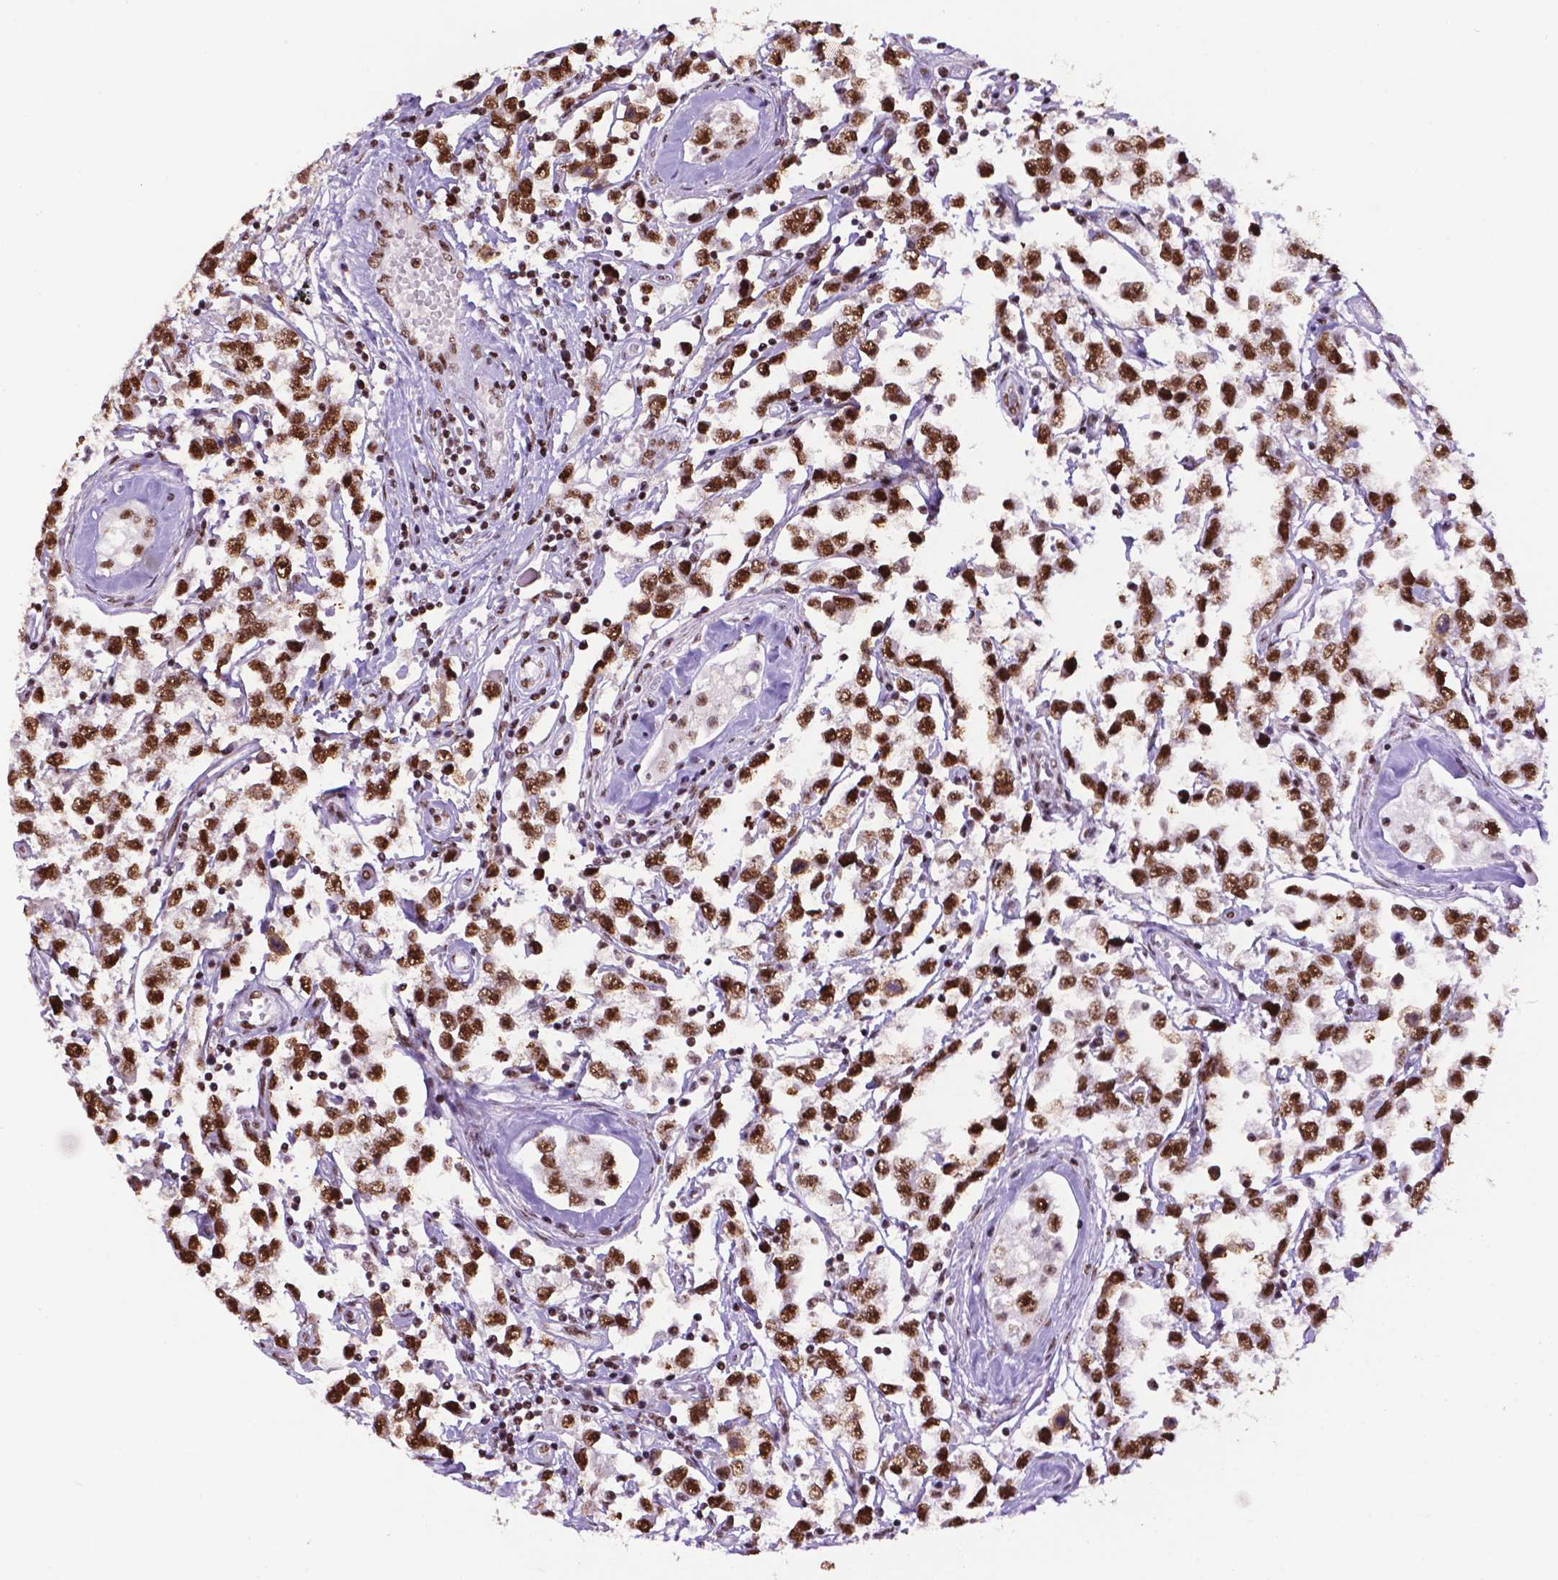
{"staining": {"intensity": "strong", "quantity": ">75%", "location": "nuclear"}, "tissue": "testis cancer", "cell_type": "Tumor cells", "image_type": "cancer", "snomed": [{"axis": "morphology", "description": "Seminoma, NOS"}, {"axis": "topography", "description": "Testis"}], "caption": "Brown immunohistochemical staining in human testis cancer (seminoma) shows strong nuclear staining in approximately >75% of tumor cells. Using DAB (brown) and hematoxylin (blue) stains, captured at high magnification using brightfield microscopy.", "gene": "CCAR2", "patient": {"sex": "male", "age": 34}}